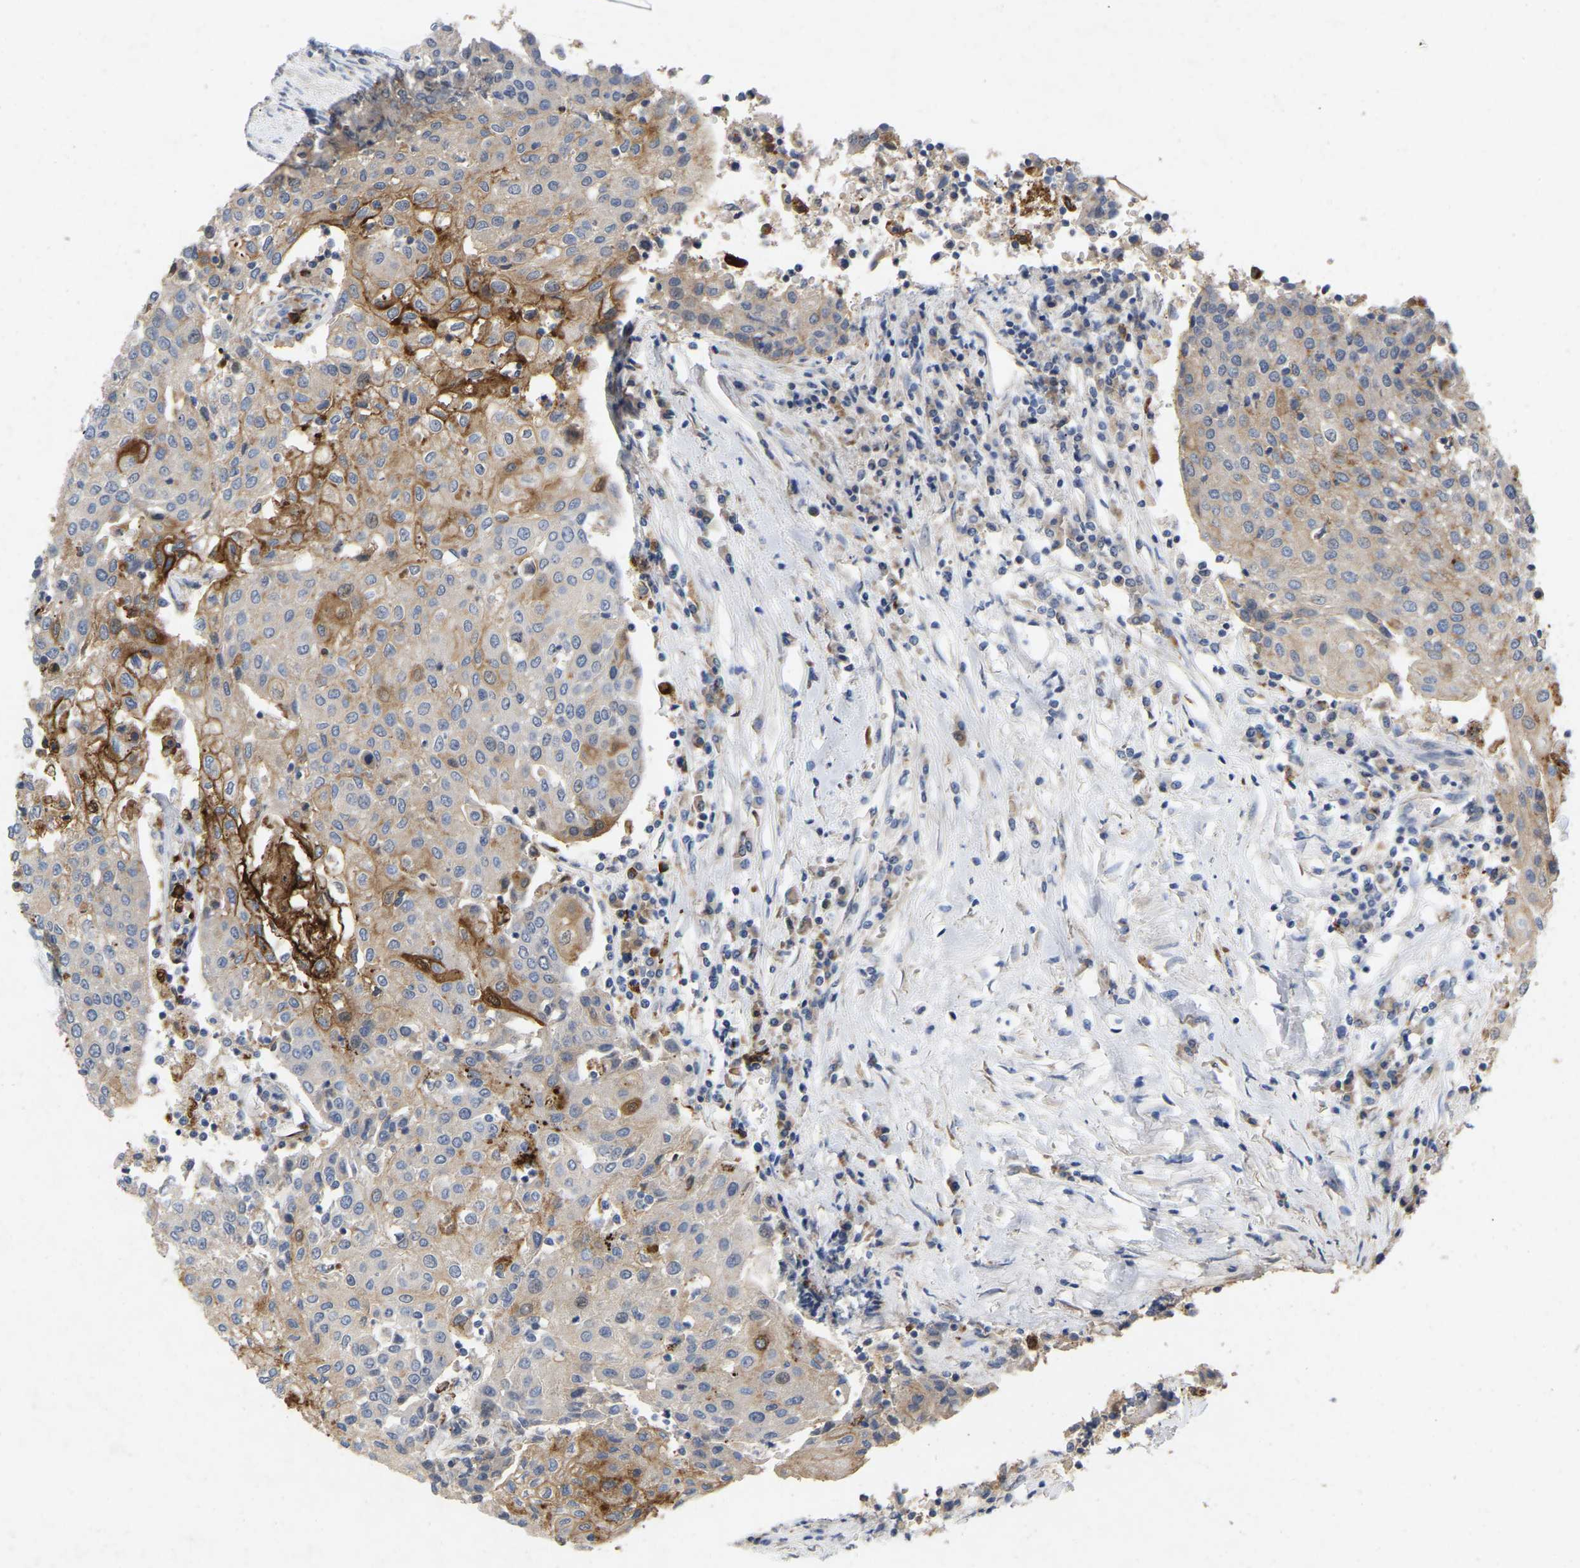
{"staining": {"intensity": "moderate", "quantity": "25%-75%", "location": "cytoplasmic/membranous"}, "tissue": "urothelial cancer", "cell_type": "Tumor cells", "image_type": "cancer", "snomed": [{"axis": "morphology", "description": "Urothelial carcinoma, High grade"}, {"axis": "topography", "description": "Urinary bladder"}], "caption": "Tumor cells display medium levels of moderate cytoplasmic/membranous expression in approximately 25%-75% of cells in human high-grade urothelial carcinoma. Nuclei are stained in blue.", "gene": "RHEB", "patient": {"sex": "female", "age": 85}}